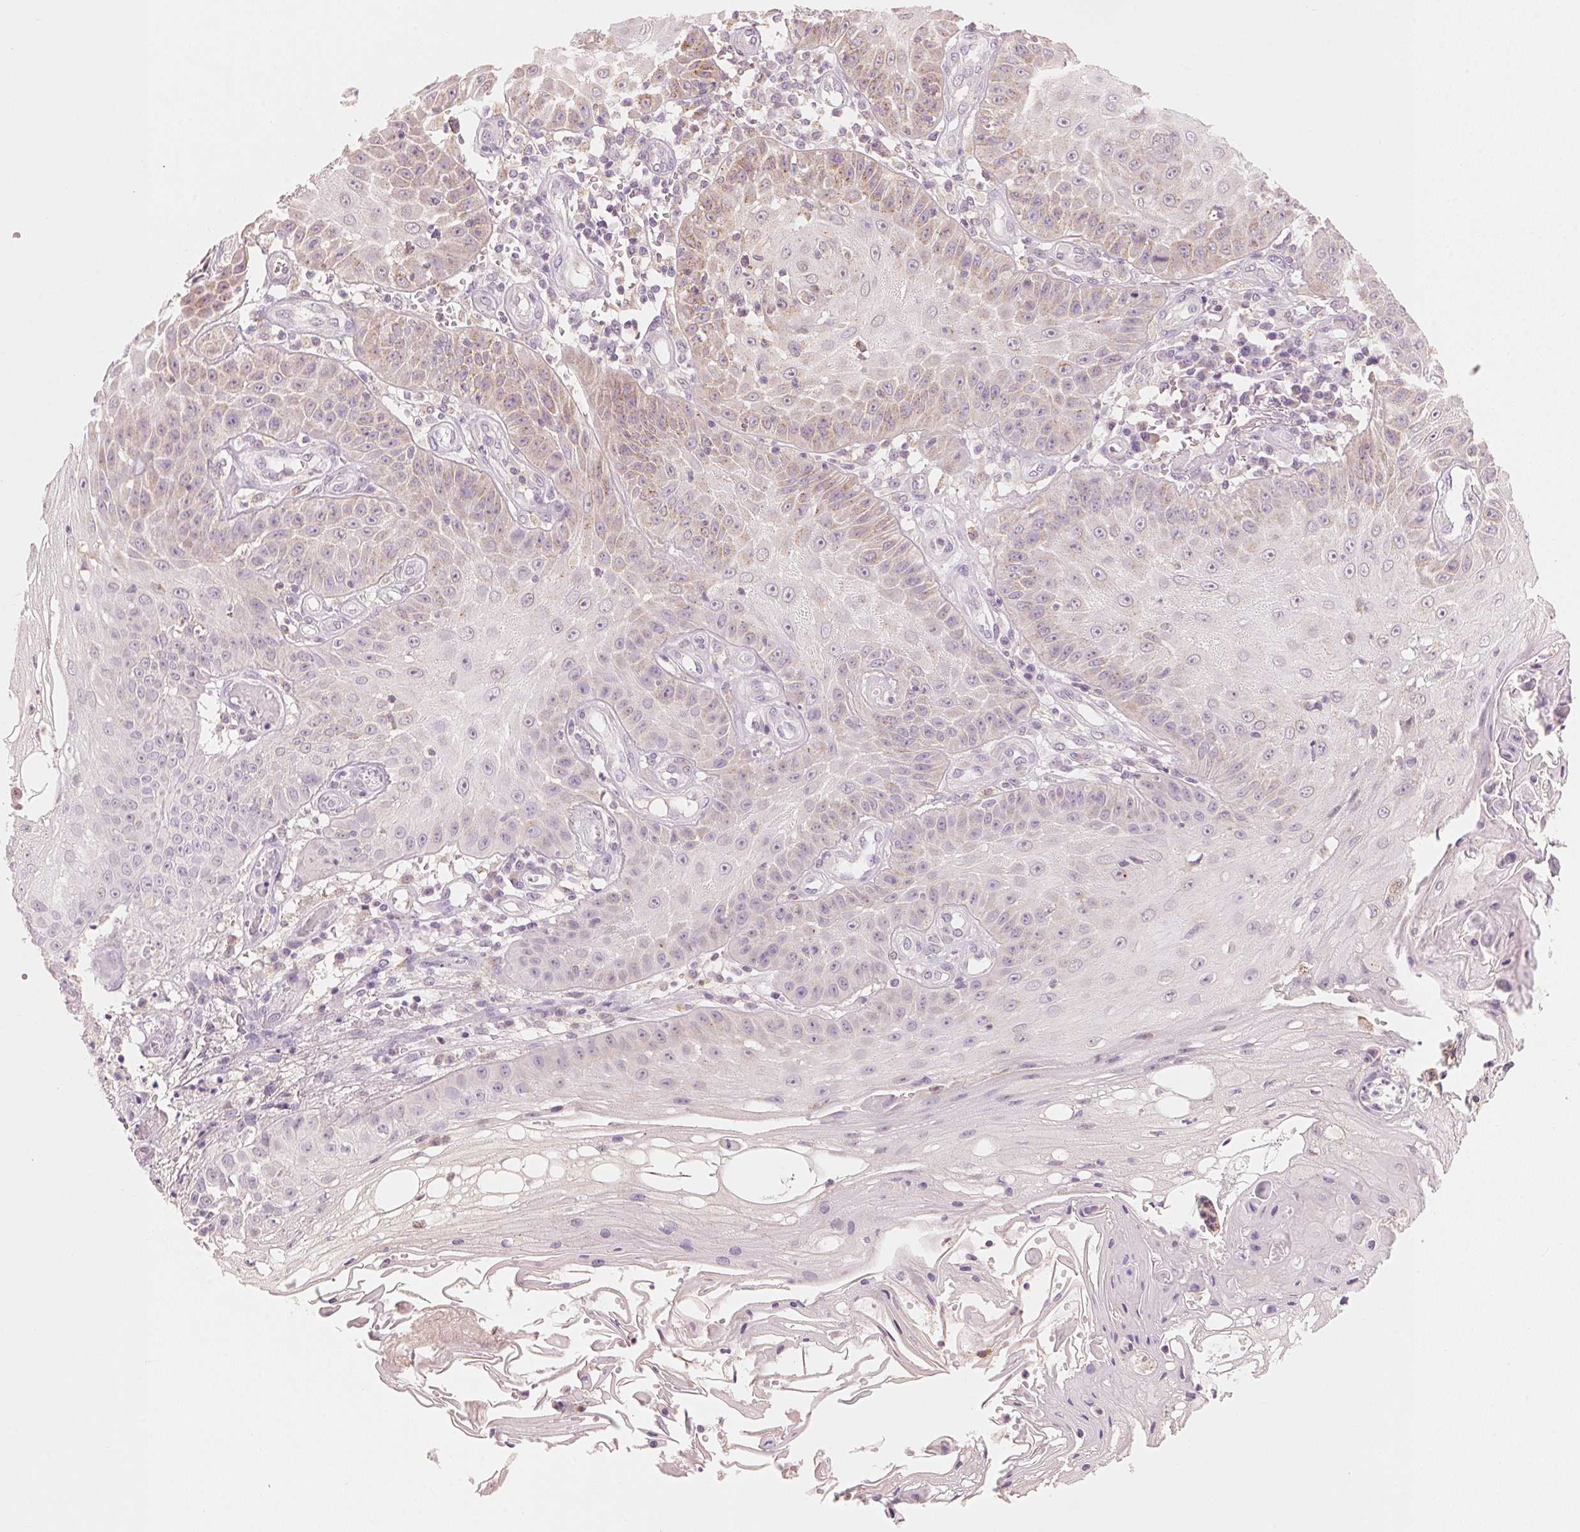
{"staining": {"intensity": "weak", "quantity": "<25%", "location": "cytoplasmic/membranous"}, "tissue": "skin cancer", "cell_type": "Tumor cells", "image_type": "cancer", "snomed": [{"axis": "morphology", "description": "Squamous cell carcinoma, NOS"}, {"axis": "topography", "description": "Skin"}], "caption": "Tumor cells are negative for brown protein staining in skin cancer.", "gene": "HOXB13", "patient": {"sex": "male", "age": 70}}